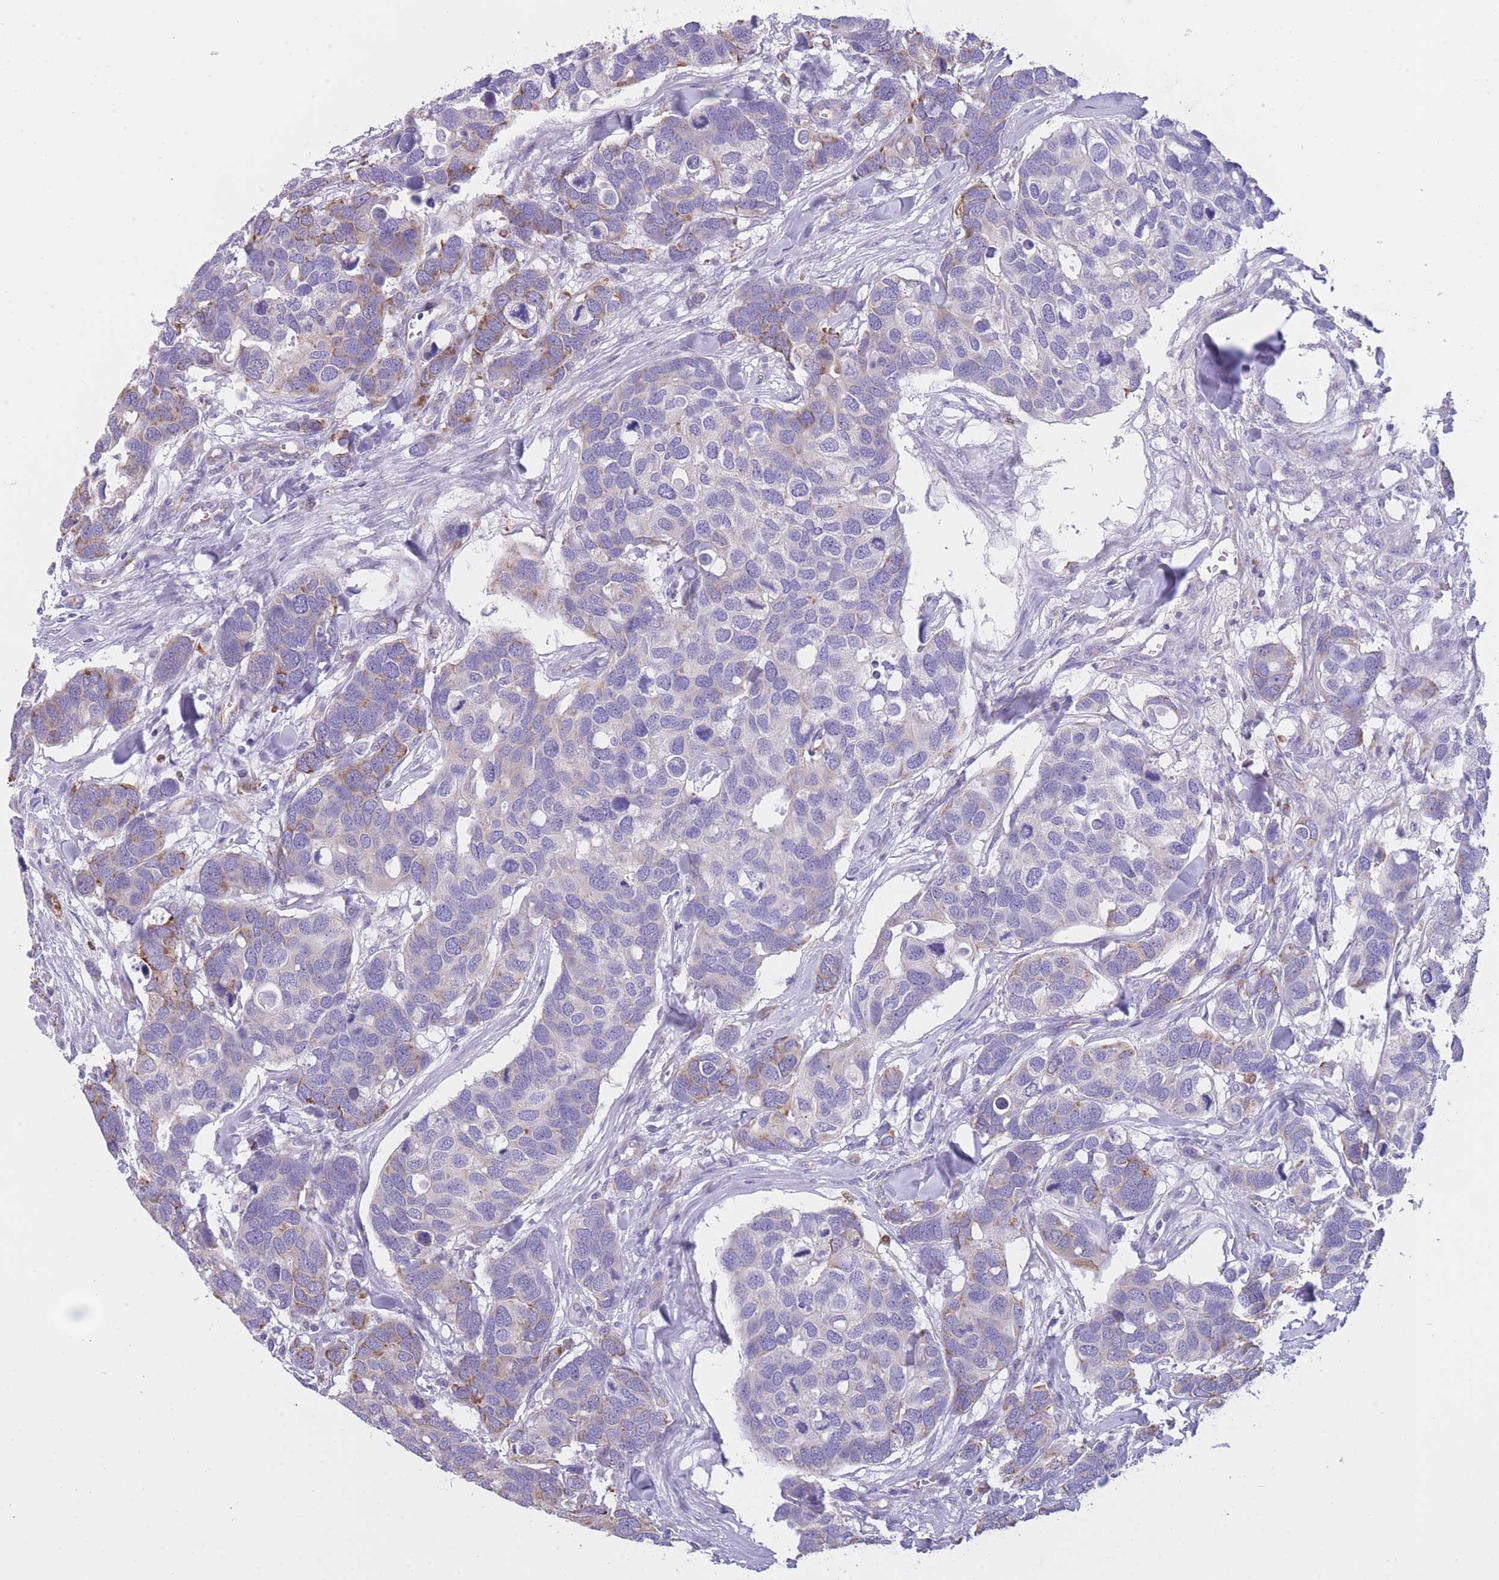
{"staining": {"intensity": "moderate", "quantity": "<25%", "location": "cytoplasmic/membranous"}, "tissue": "breast cancer", "cell_type": "Tumor cells", "image_type": "cancer", "snomed": [{"axis": "morphology", "description": "Duct carcinoma"}, {"axis": "topography", "description": "Breast"}], "caption": "Human infiltrating ductal carcinoma (breast) stained with a brown dye displays moderate cytoplasmic/membranous positive positivity in approximately <25% of tumor cells.", "gene": "ZNF662", "patient": {"sex": "female", "age": 83}}